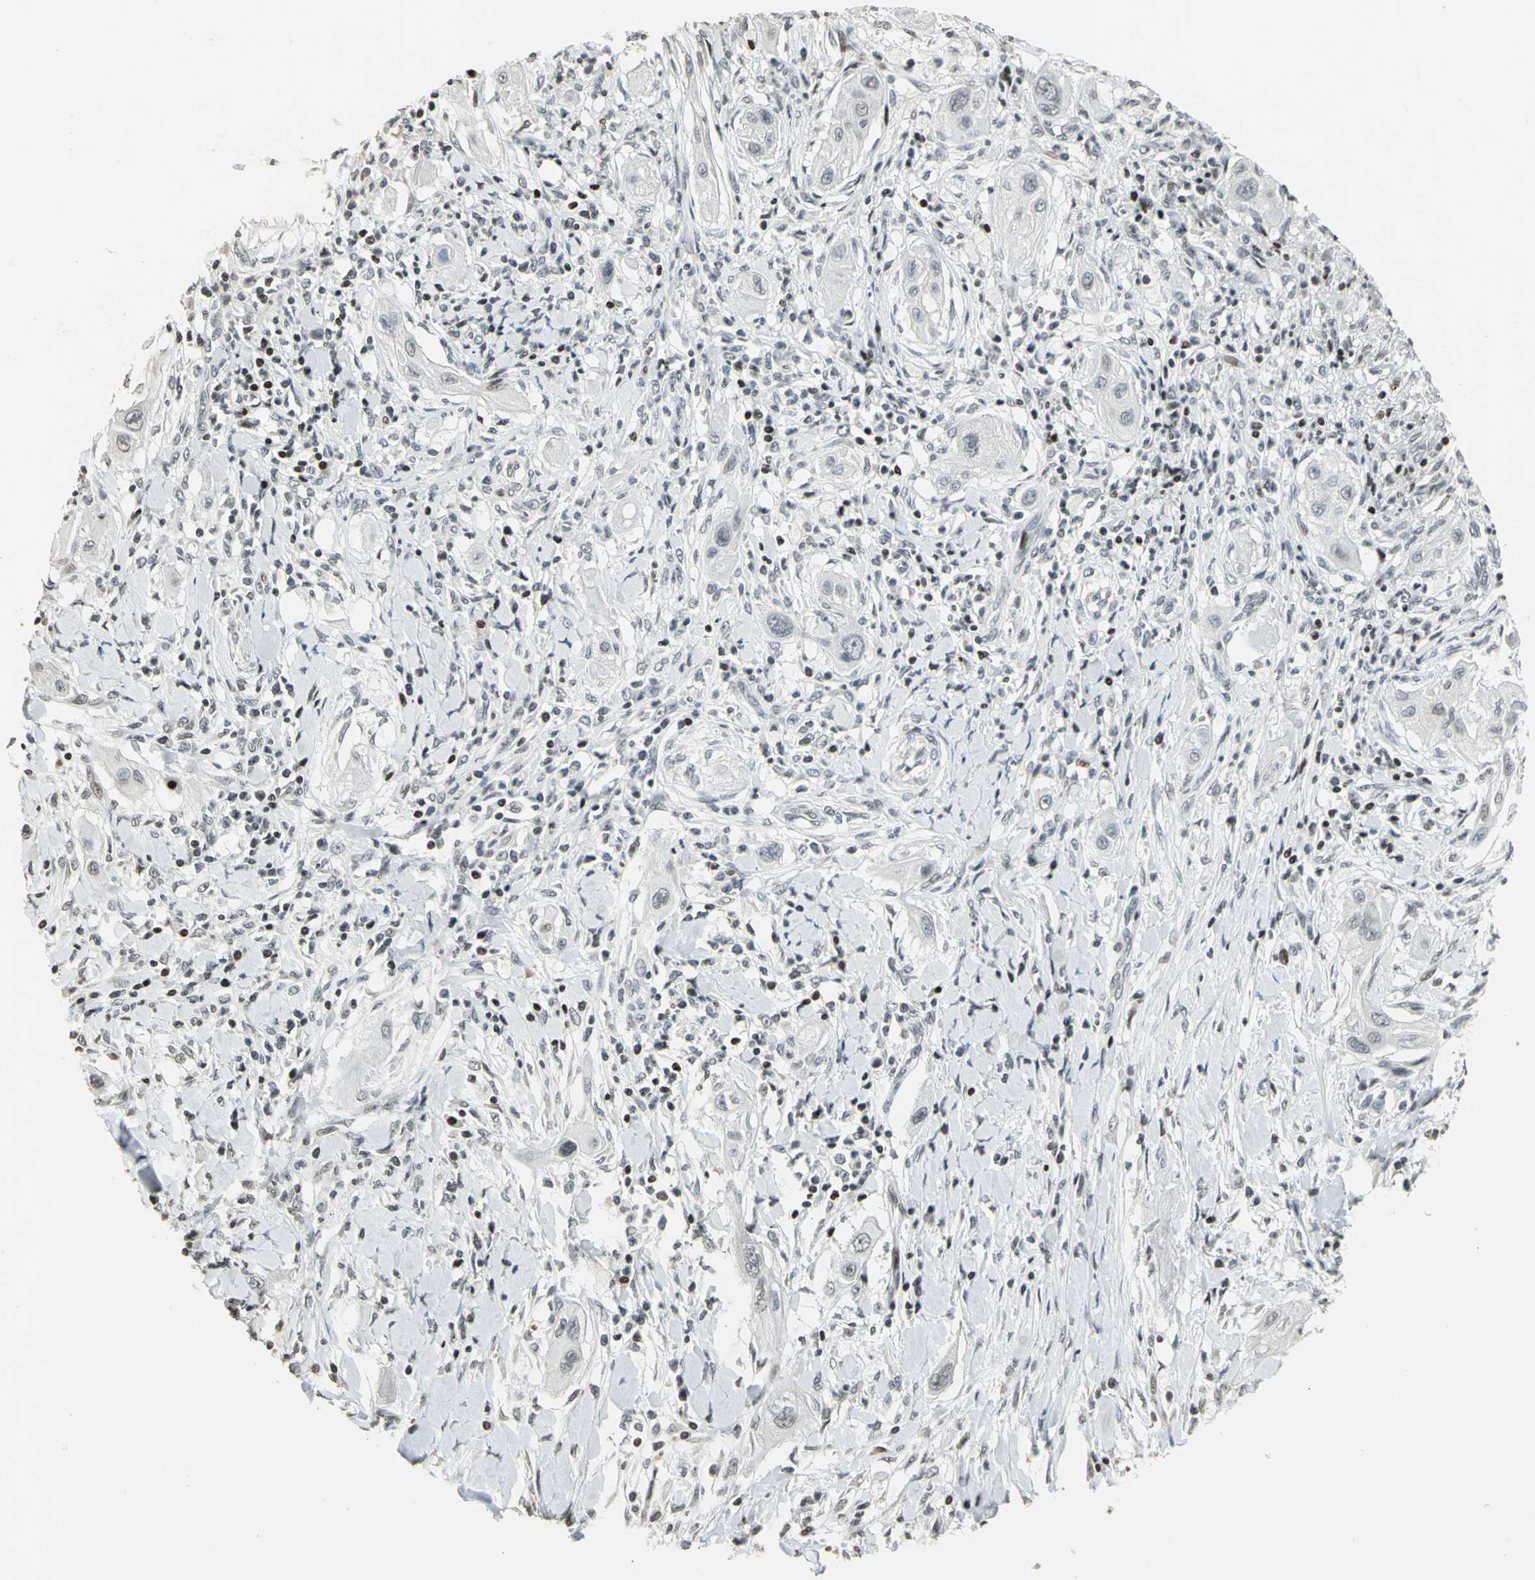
{"staining": {"intensity": "negative", "quantity": "none", "location": "none"}, "tissue": "lung cancer", "cell_type": "Tumor cells", "image_type": "cancer", "snomed": [{"axis": "morphology", "description": "Squamous cell carcinoma, NOS"}, {"axis": "topography", "description": "Lung"}], "caption": "IHC image of human squamous cell carcinoma (lung) stained for a protein (brown), which shows no positivity in tumor cells. (Immunohistochemistry, brightfield microscopy, high magnification).", "gene": "KDM1A", "patient": {"sex": "female", "age": 47}}